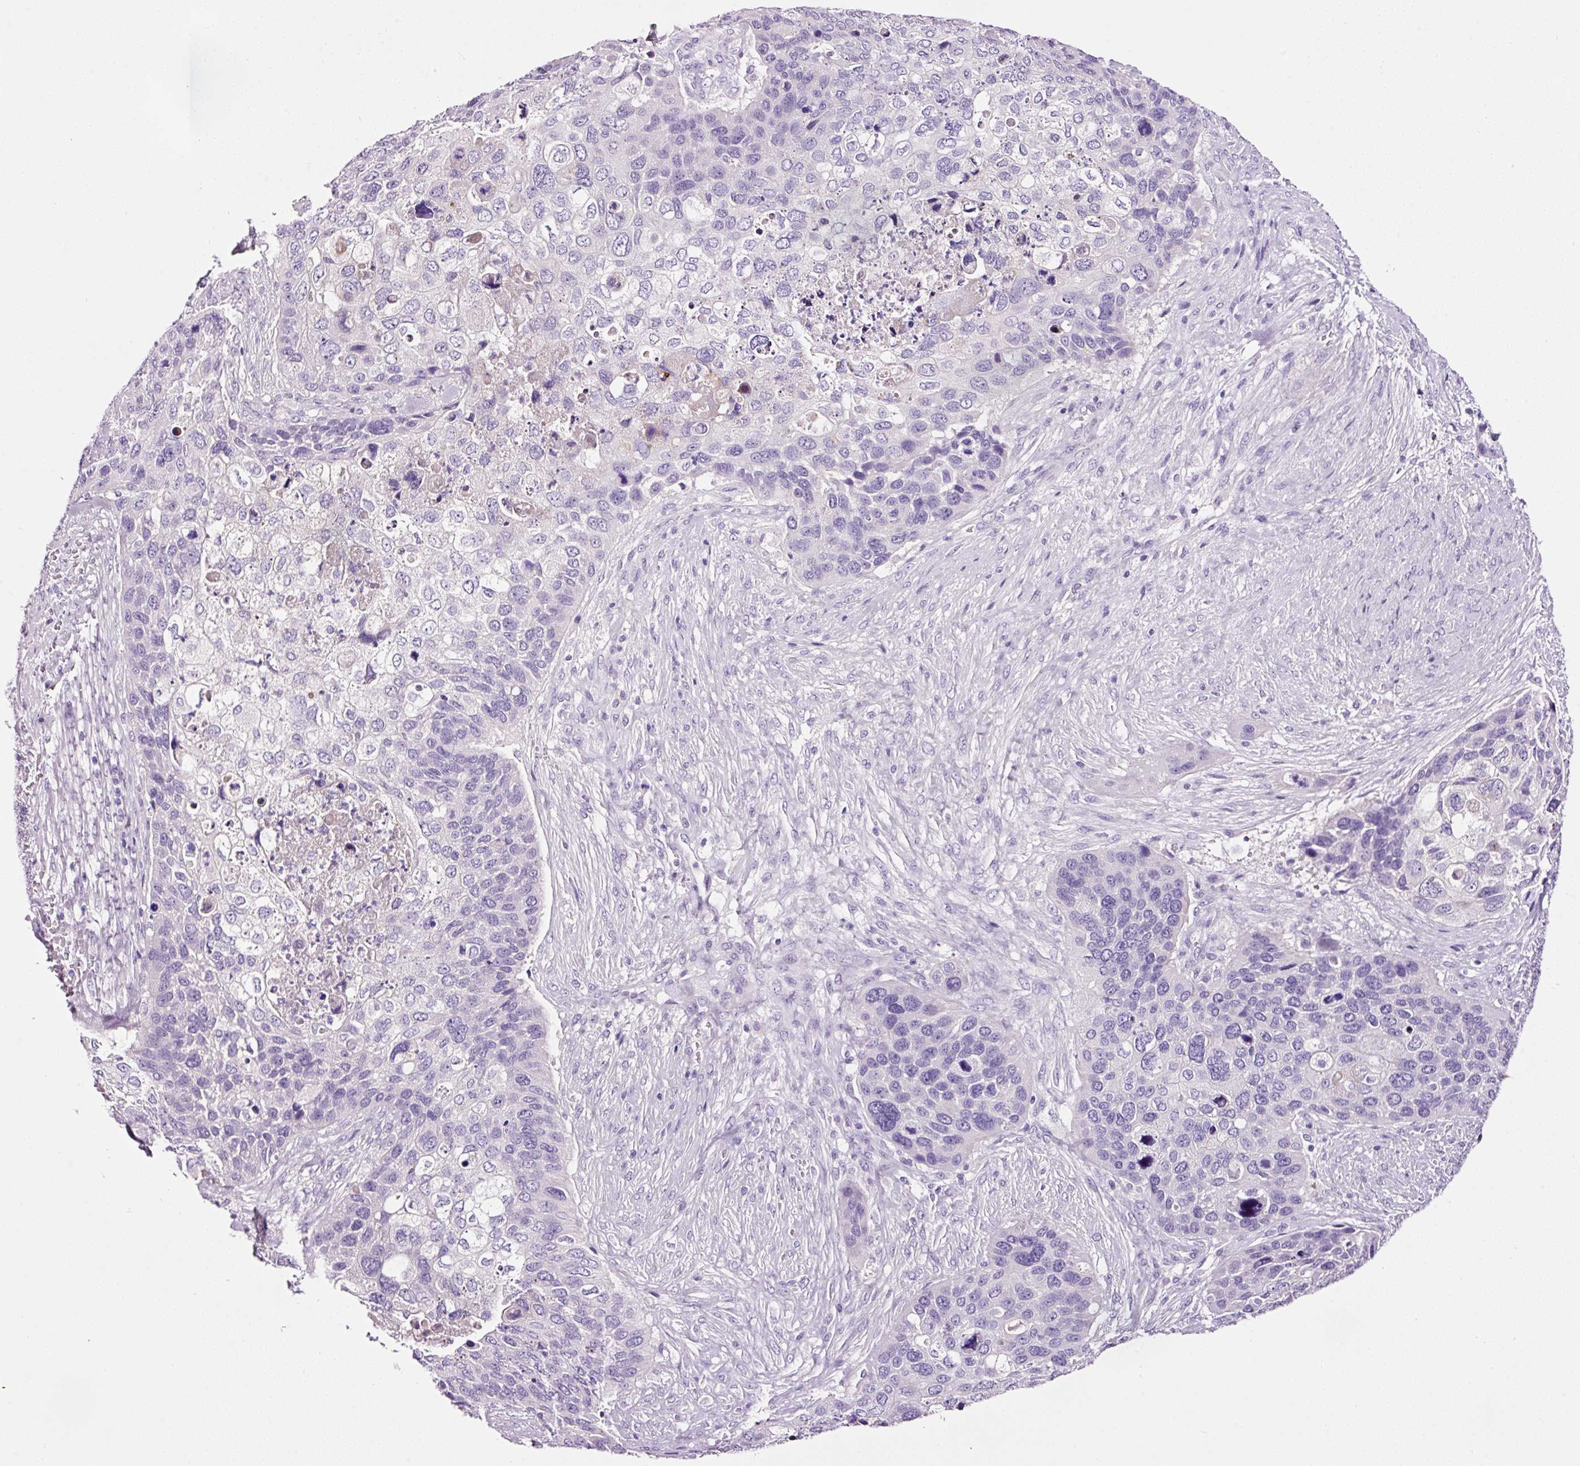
{"staining": {"intensity": "negative", "quantity": "none", "location": "none"}, "tissue": "skin cancer", "cell_type": "Tumor cells", "image_type": "cancer", "snomed": [{"axis": "morphology", "description": "Basal cell carcinoma"}, {"axis": "topography", "description": "Skin"}], "caption": "Immunohistochemistry (IHC) of skin cancer shows no expression in tumor cells.", "gene": "PAM", "patient": {"sex": "female", "age": 74}}